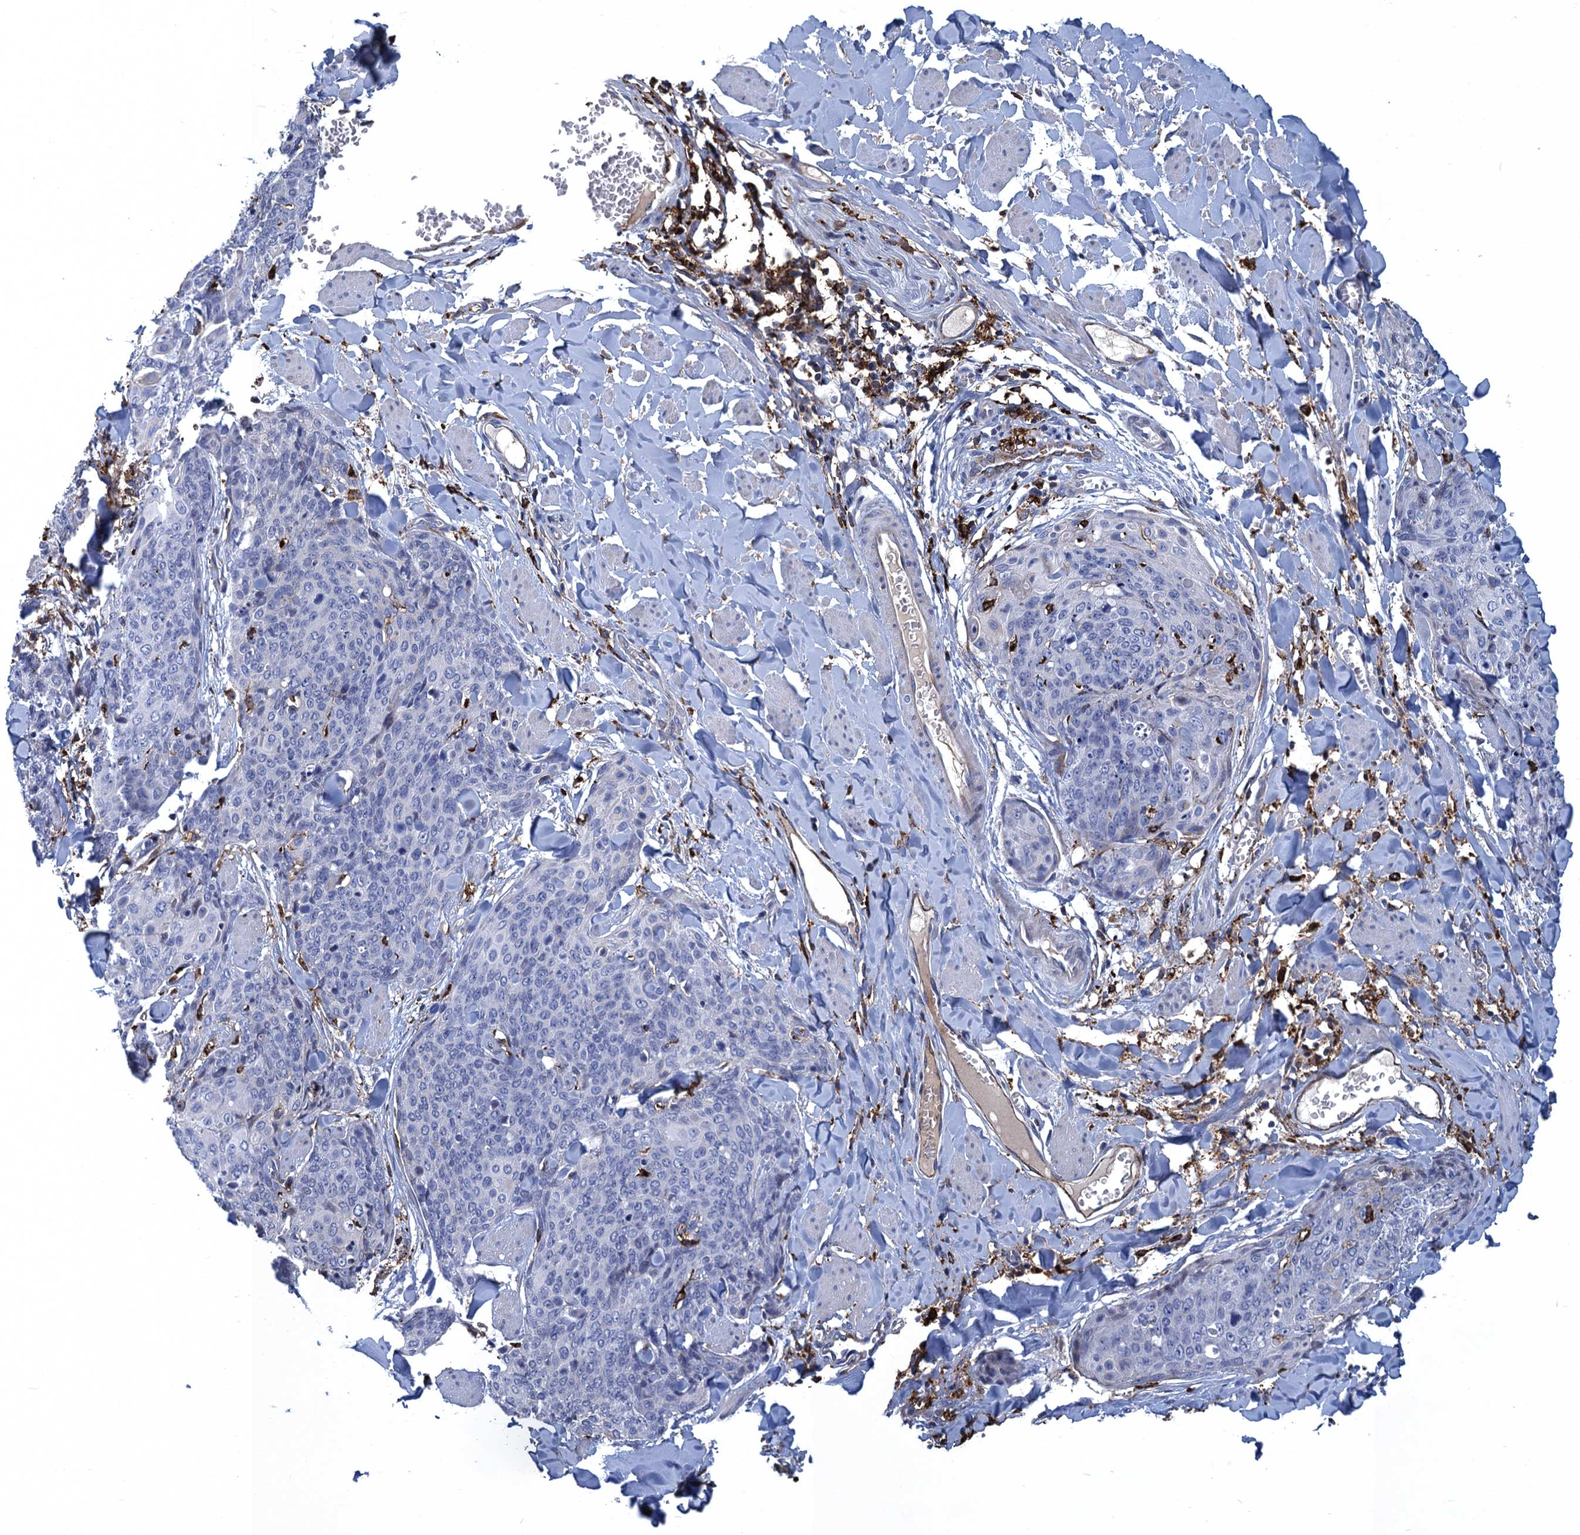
{"staining": {"intensity": "negative", "quantity": "none", "location": "none"}, "tissue": "skin cancer", "cell_type": "Tumor cells", "image_type": "cancer", "snomed": [{"axis": "morphology", "description": "Squamous cell carcinoma, NOS"}, {"axis": "topography", "description": "Skin"}, {"axis": "topography", "description": "Vulva"}], "caption": "An IHC photomicrograph of skin cancer (squamous cell carcinoma) is shown. There is no staining in tumor cells of skin cancer (squamous cell carcinoma). Nuclei are stained in blue.", "gene": "DNHD1", "patient": {"sex": "female", "age": 85}}